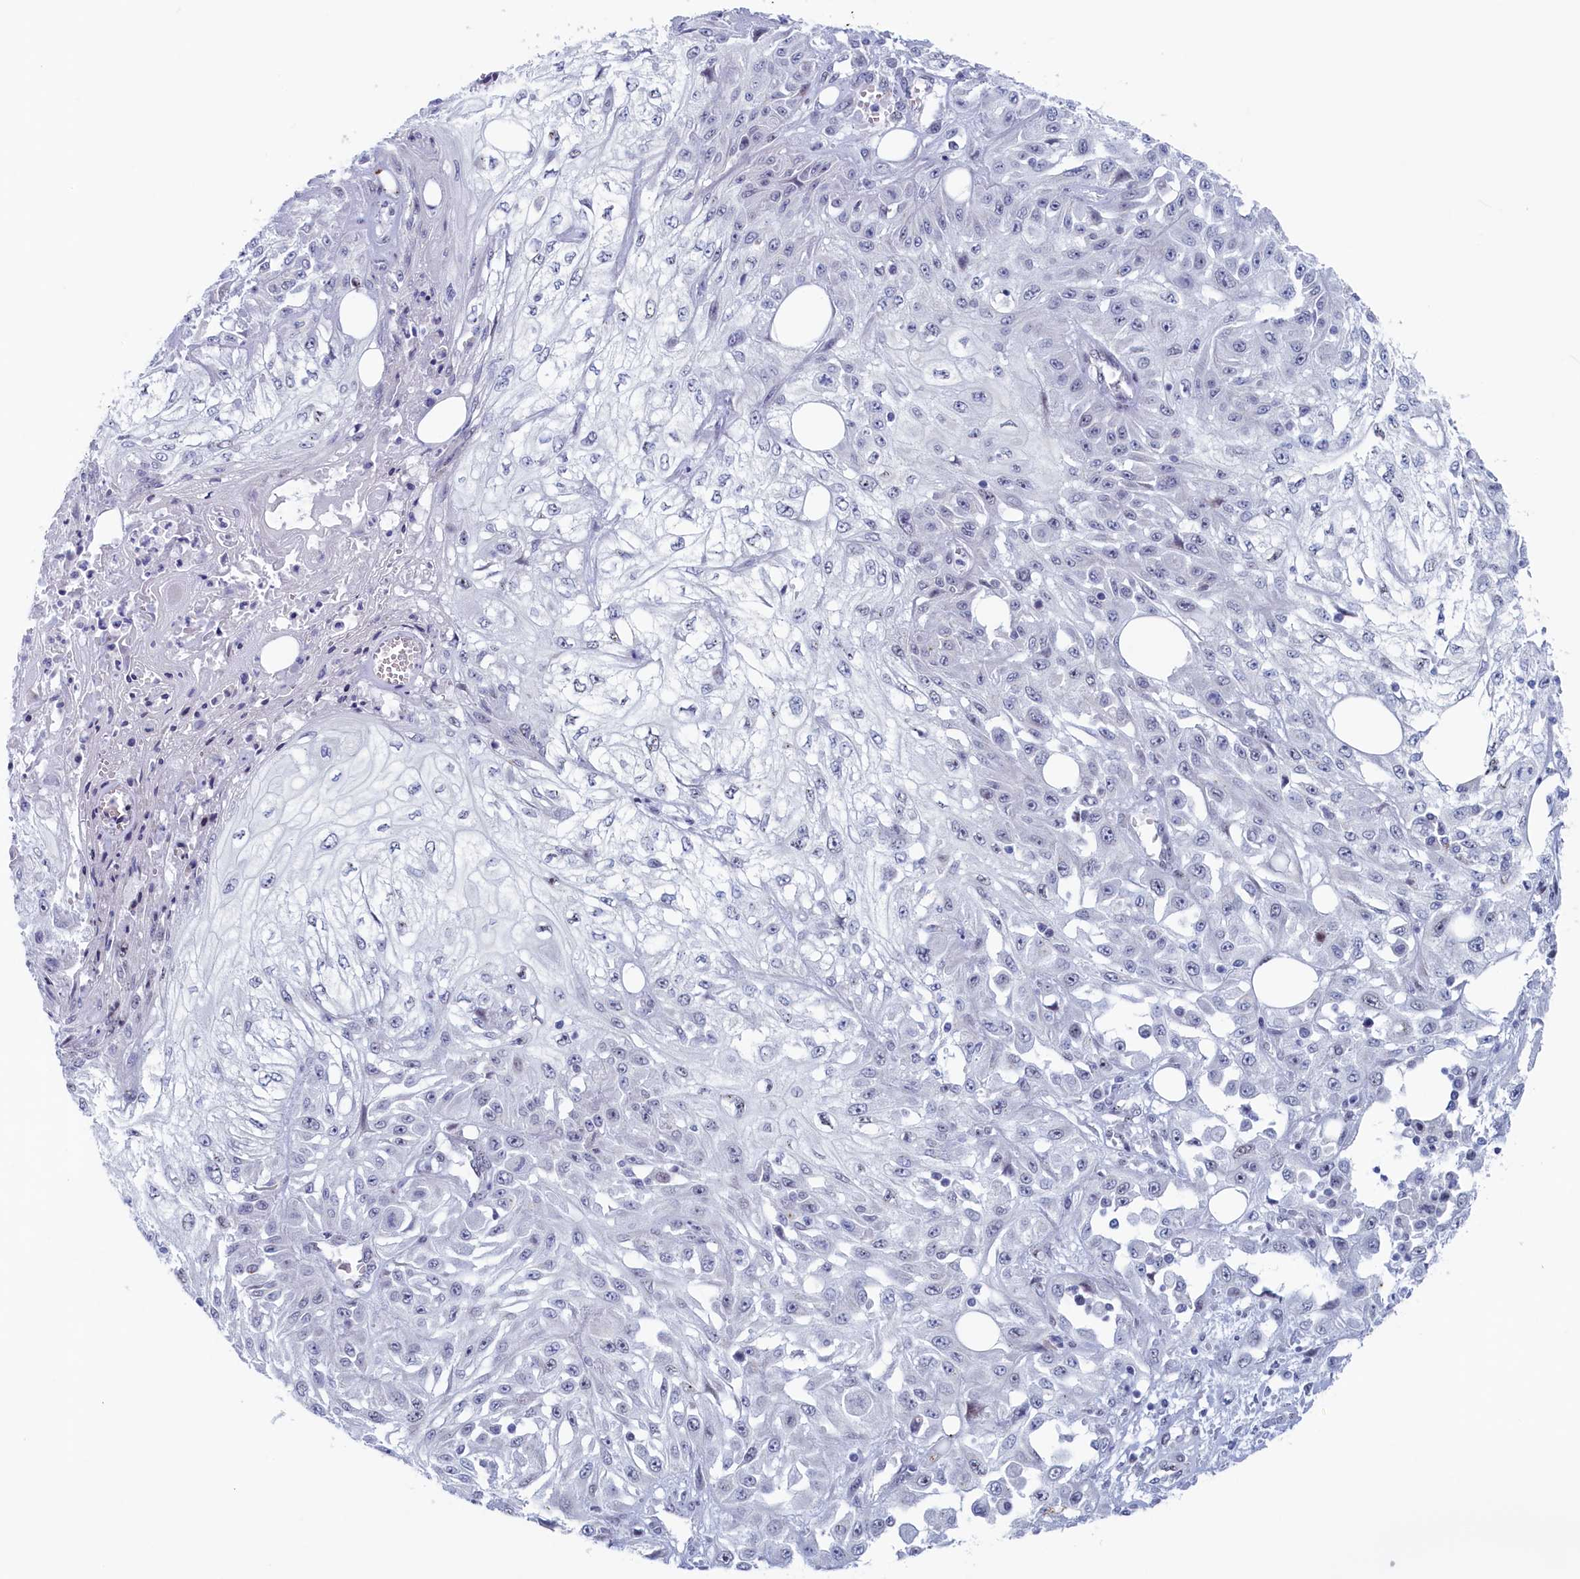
{"staining": {"intensity": "negative", "quantity": "none", "location": "none"}, "tissue": "skin cancer", "cell_type": "Tumor cells", "image_type": "cancer", "snomed": [{"axis": "morphology", "description": "Squamous cell carcinoma, NOS"}, {"axis": "morphology", "description": "Squamous cell carcinoma, metastatic, NOS"}, {"axis": "topography", "description": "Skin"}, {"axis": "topography", "description": "Lymph node"}], "caption": "High power microscopy photomicrograph of an IHC histopathology image of skin cancer, revealing no significant positivity in tumor cells.", "gene": "WDR76", "patient": {"sex": "male", "age": 75}}